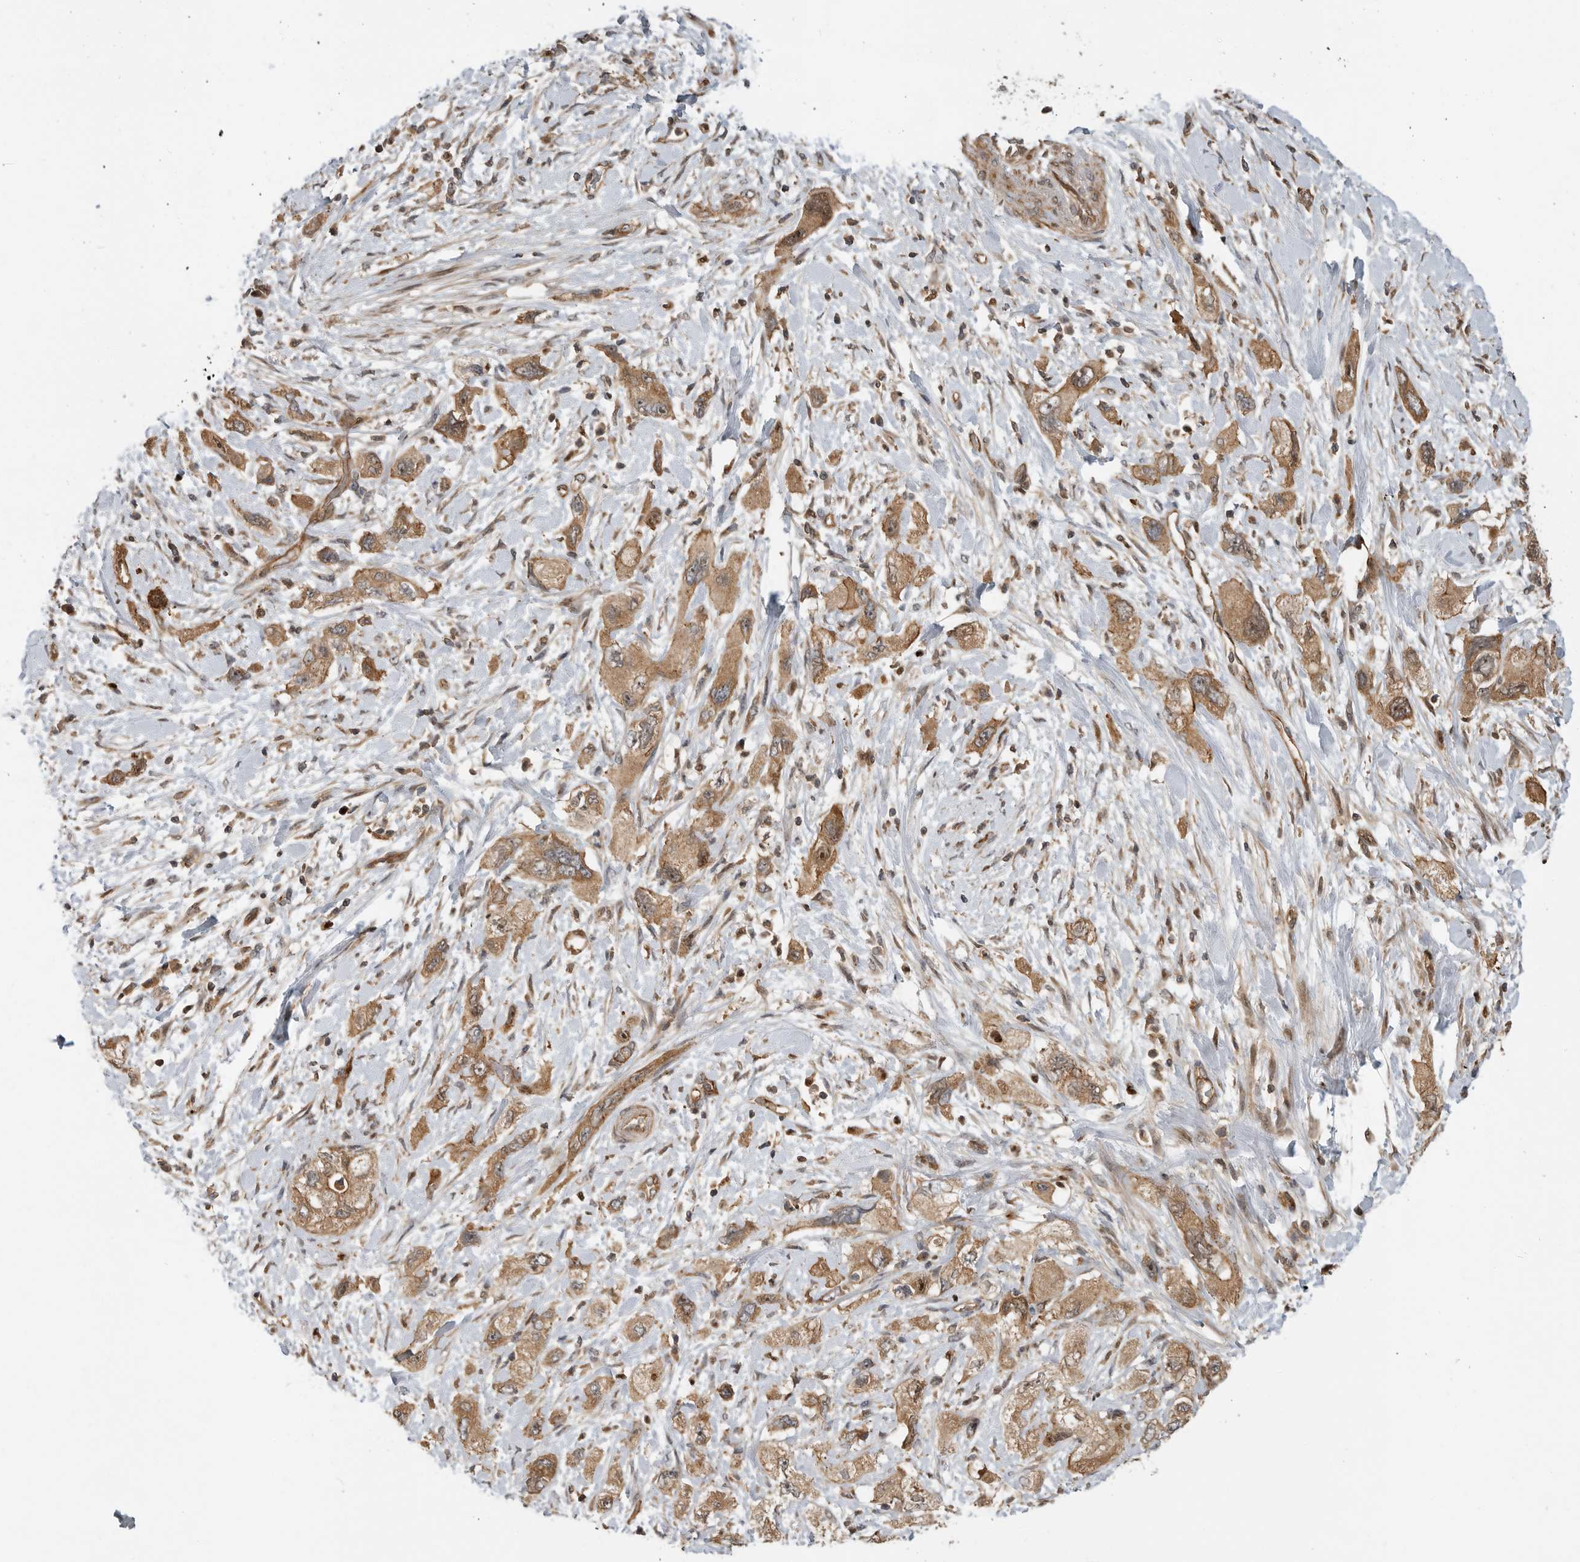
{"staining": {"intensity": "moderate", "quantity": ">75%", "location": "cytoplasmic/membranous,nuclear"}, "tissue": "pancreatic cancer", "cell_type": "Tumor cells", "image_type": "cancer", "snomed": [{"axis": "morphology", "description": "Adenocarcinoma, NOS"}, {"axis": "topography", "description": "Pancreas"}], "caption": "This photomicrograph exhibits adenocarcinoma (pancreatic) stained with immunohistochemistry to label a protein in brown. The cytoplasmic/membranous and nuclear of tumor cells show moderate positivity for the protein. Nuclei are counter-stained blue.", "gene": "STRAP", "patient": {"sex": "female", "age": 73}}